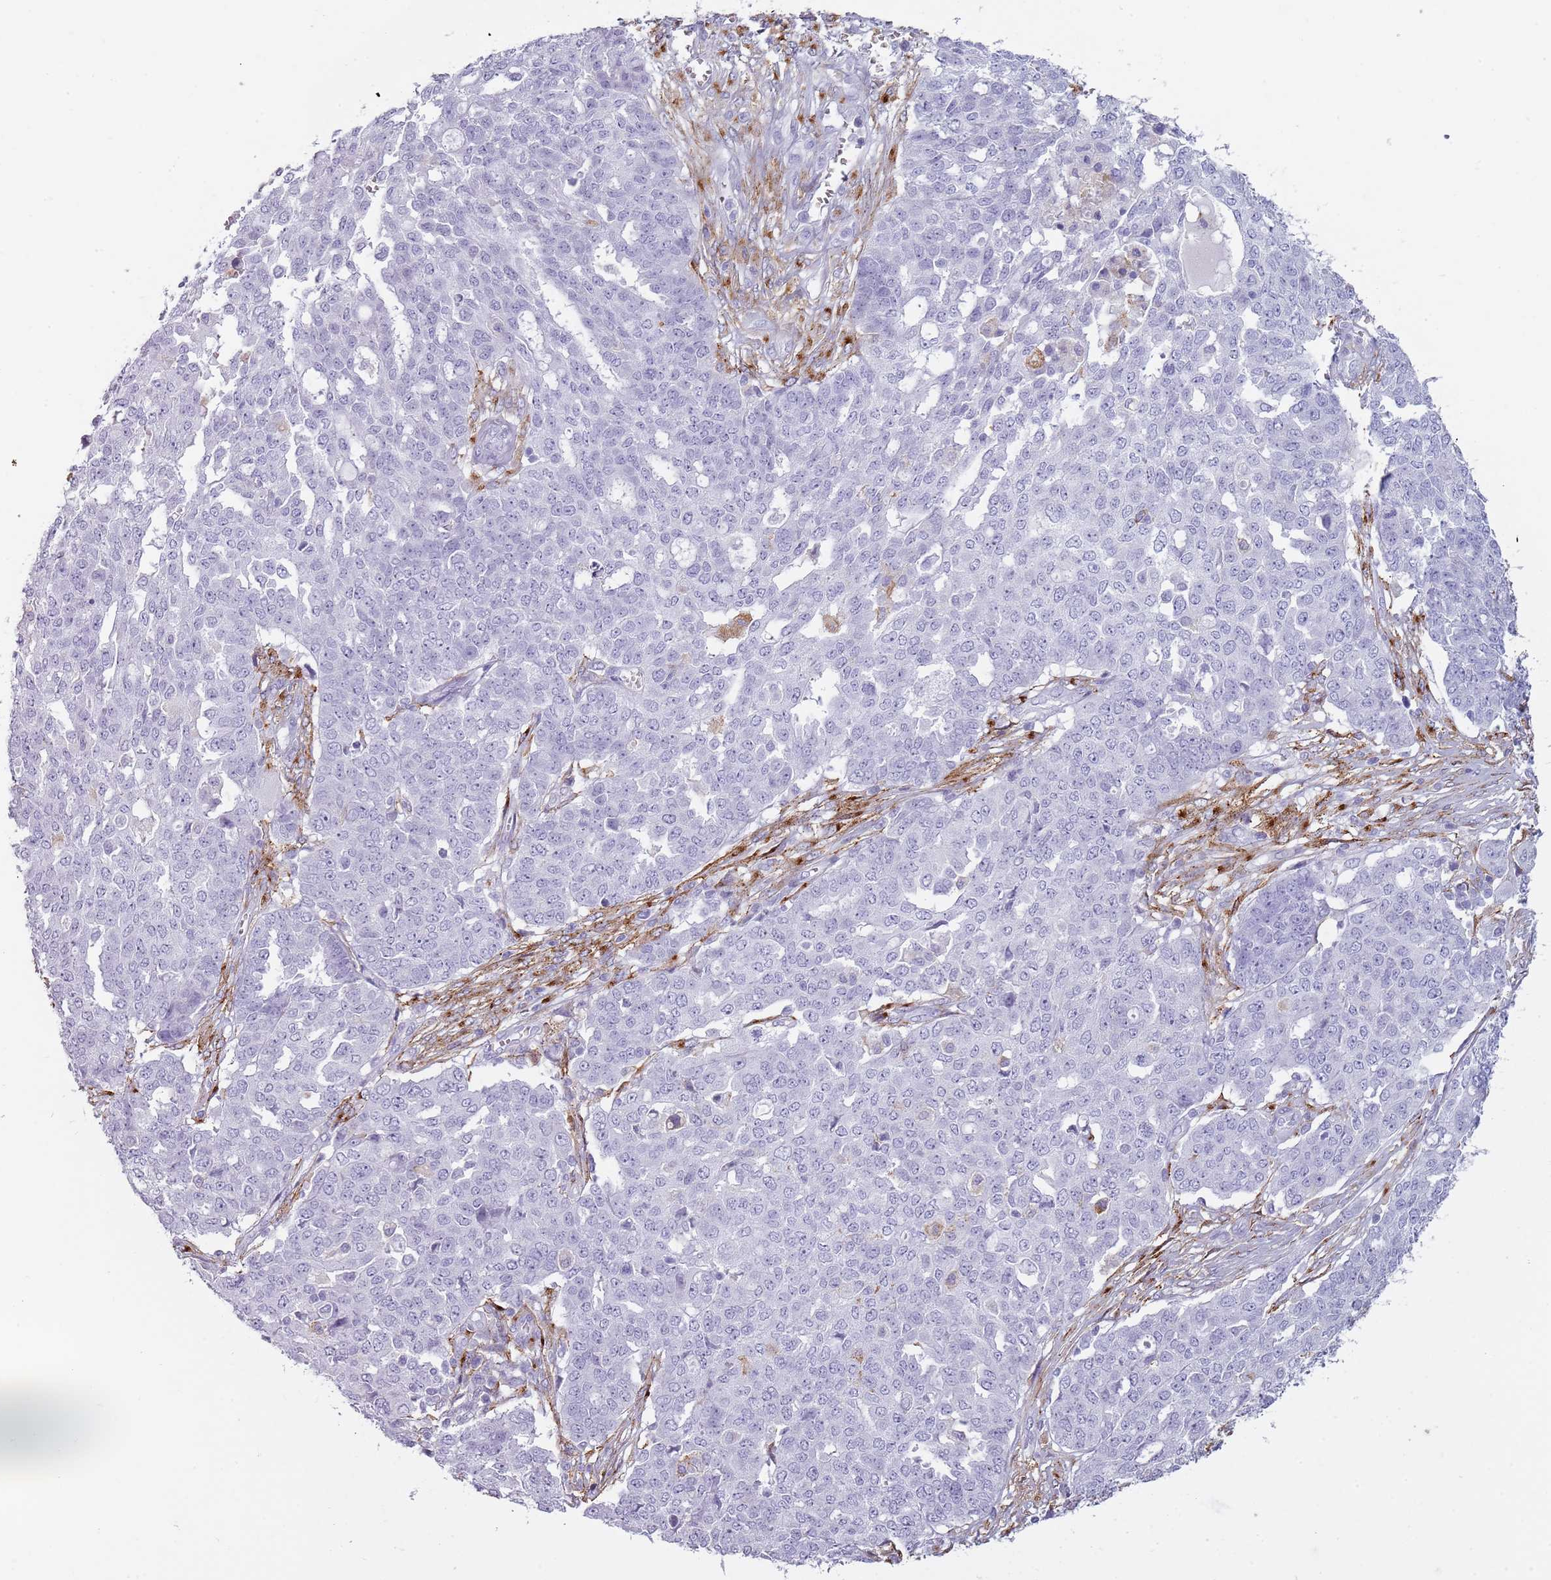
{"staining": {"intensity": "negative", "quantity": "none", "location": "none"}, "tissue": "ovarian cancer", "cell_type": "Tumor cells", "image_type": "cancer", "snomed": [{"axis": "morphology", "description": "Cystadenocarcinoma, serous, NOS"}, {"axis": "topography", "description": "Soft tissue"}, {"axis": "topography", "description": "Ovary"}], "caption": "Tumor cells show no significant staining in serous cystadenocarcinoma (ovarian). (Brightfield microscopy of DAB (3,3'-diaminobenzidine) immunohistochemistry (IHC) at high magnification).", "gene": "COLEC12", "patient": {"sex": "female", "age": 57}}